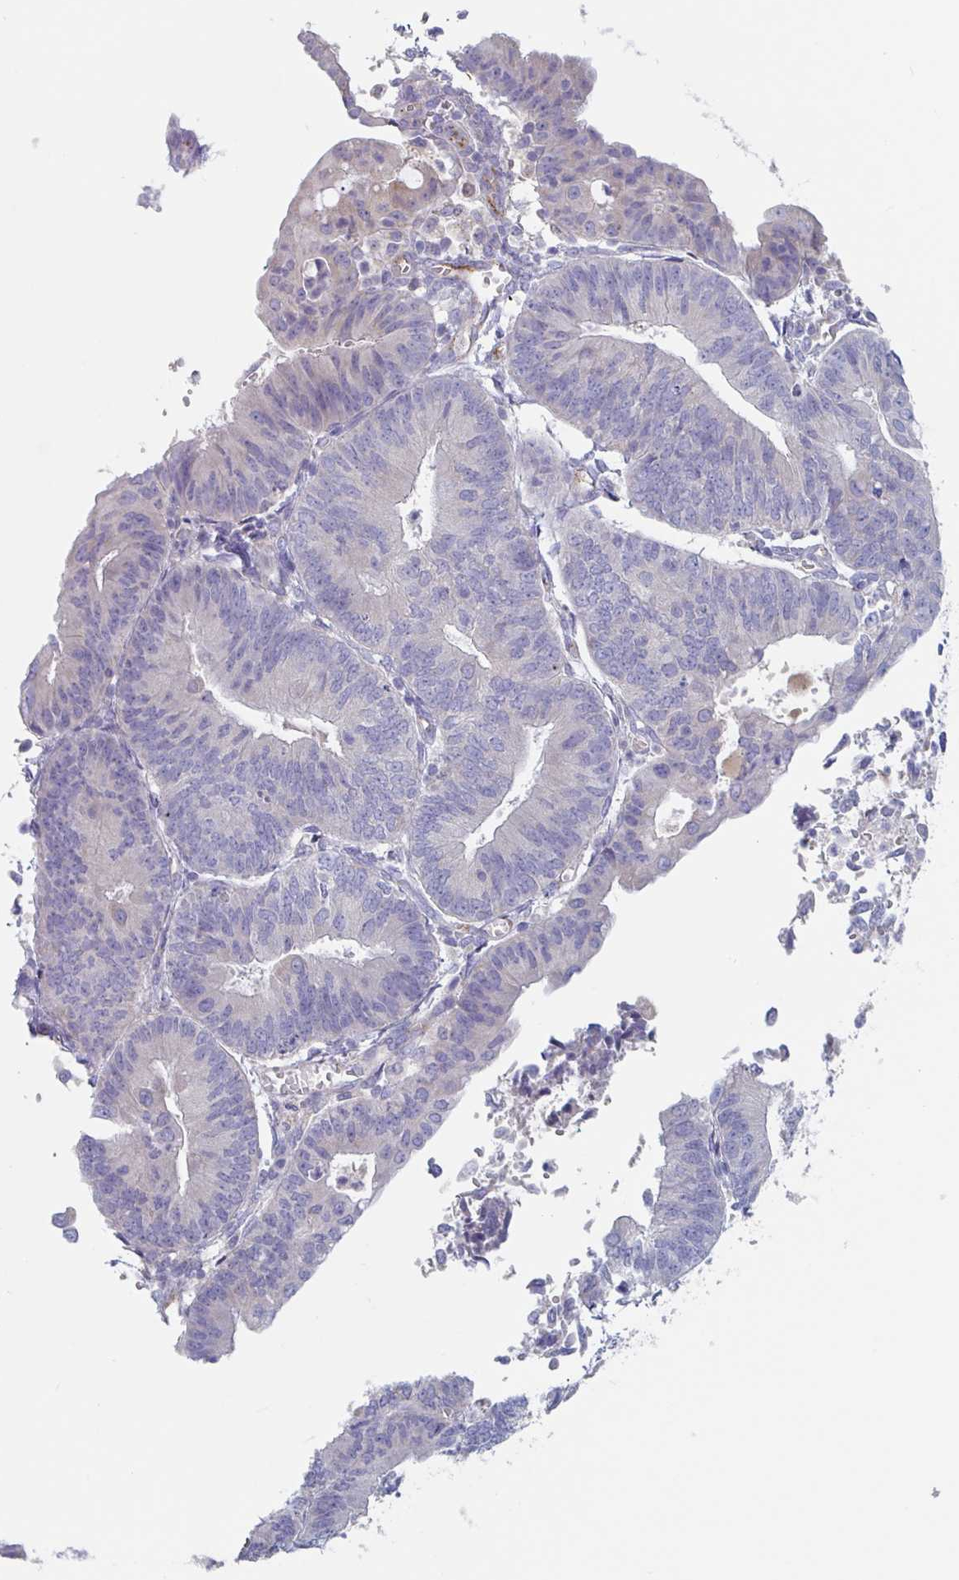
{"staining": {"intensity": "negative", "quantity": "none", "location": "none"}, "tissue": "endometrial cancer", "cell_type": "Tumor cells", "image_type": "cancer", "snomed": [{"axis": "morphology", "description": "Adenocarcinoma, NOS"}, {"axis": "topography", "description": "Endometrium"}], "caption": "Tumor cells are negative for brown protein staining in endometrial cancer.", "gene": "ABHD16A", "patient": {"sex": "female", "age": 65}}